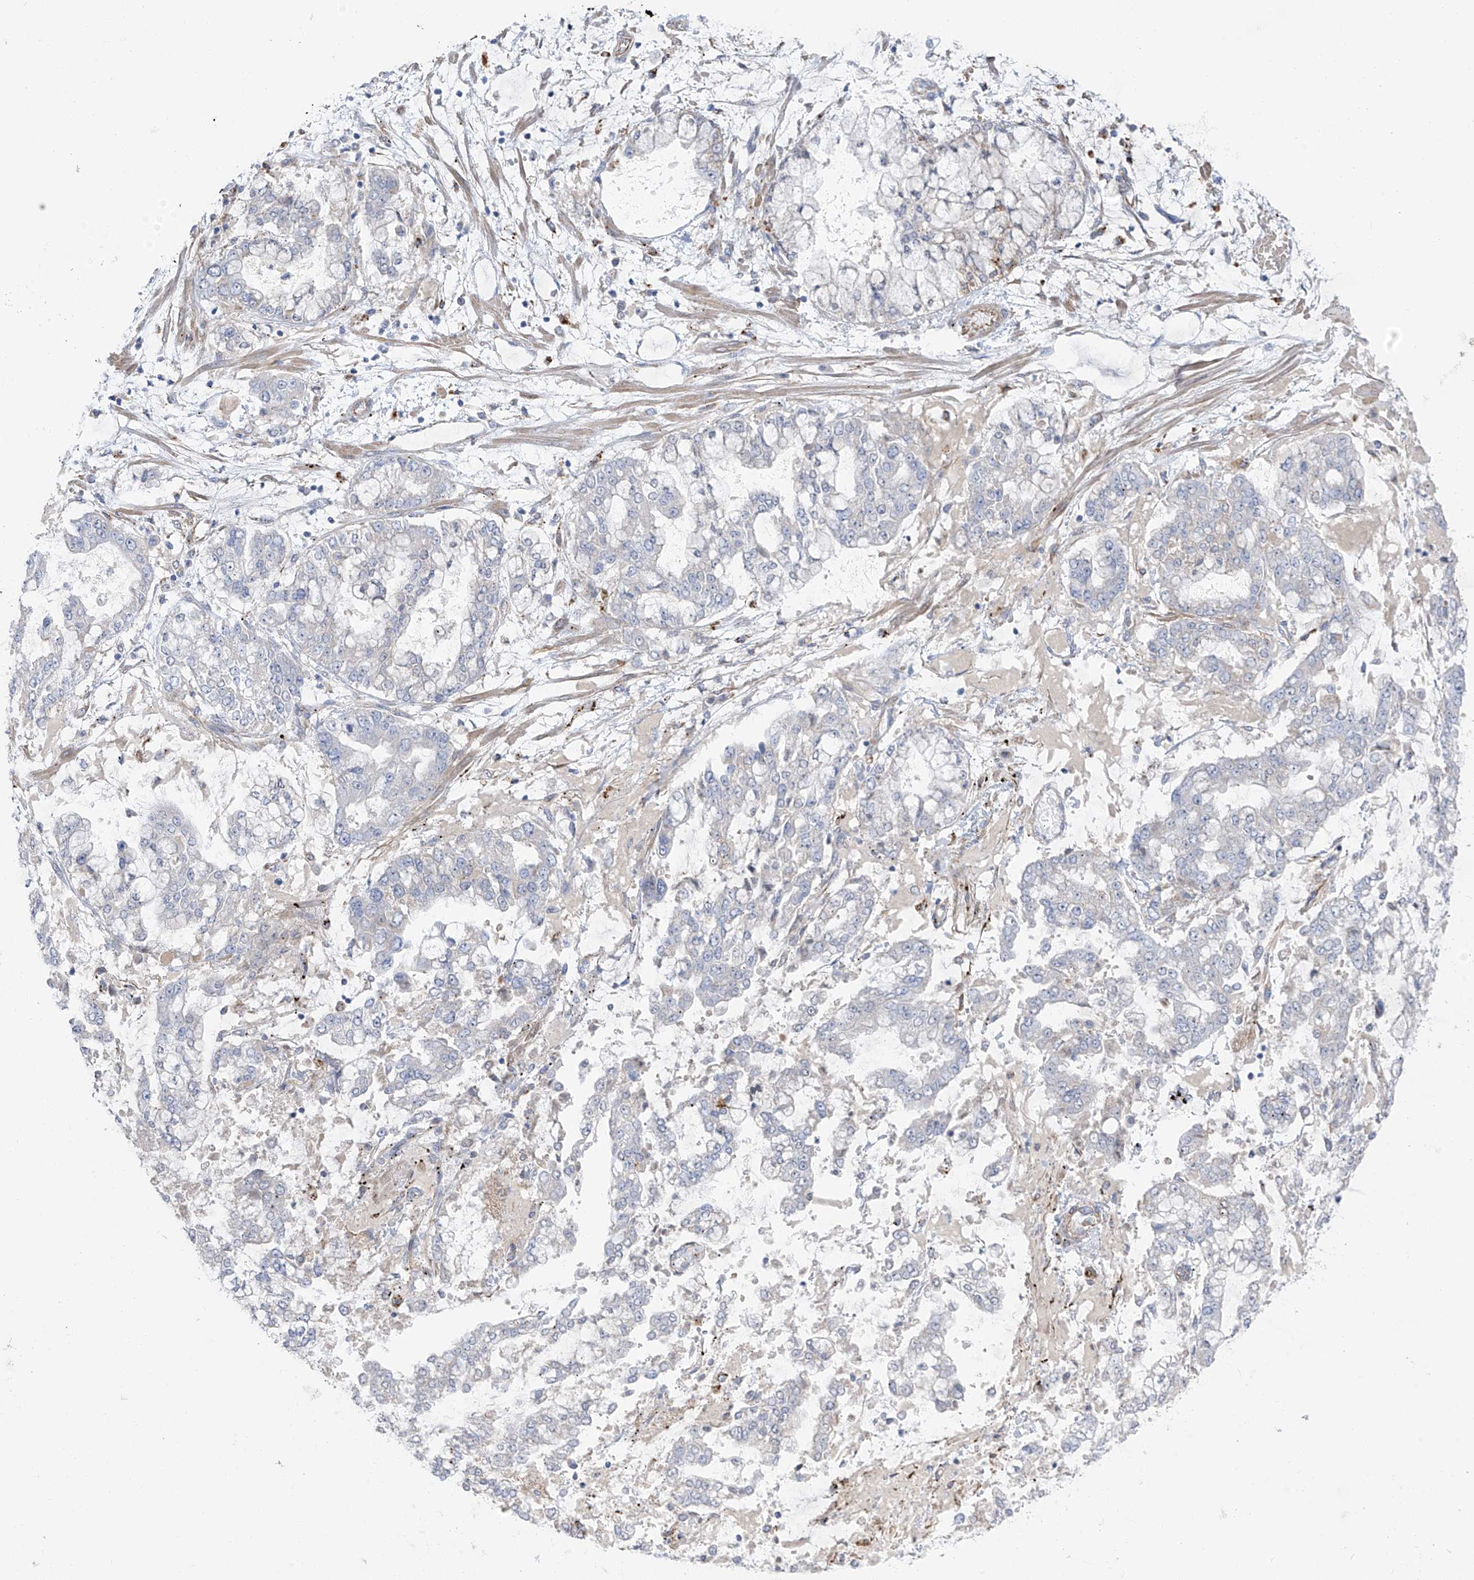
{"staining": {"intensity": "negative", "quantity": "none", "location": "none"}, "tissue": "stomach cancer", "cell_type": "Tumor cells", "image_type": "cancer", "snomed": [{"axis": "morphology", "description": "Normal tissue, NOS"}, {"axis": "morphology", "description": "Adenocarcinoma, NOS"}, {"axis": "topography", "description": "Stomach, upper"}, {"axis": "topography", "description": "Stomach"}], "caption": "A high-resolution histopathology image shows IHC staining of stomach cancer, which displays no significant staining in tumor cells.", "gene": "TAL2", "patient": {"sex": "male", "age": 76}}